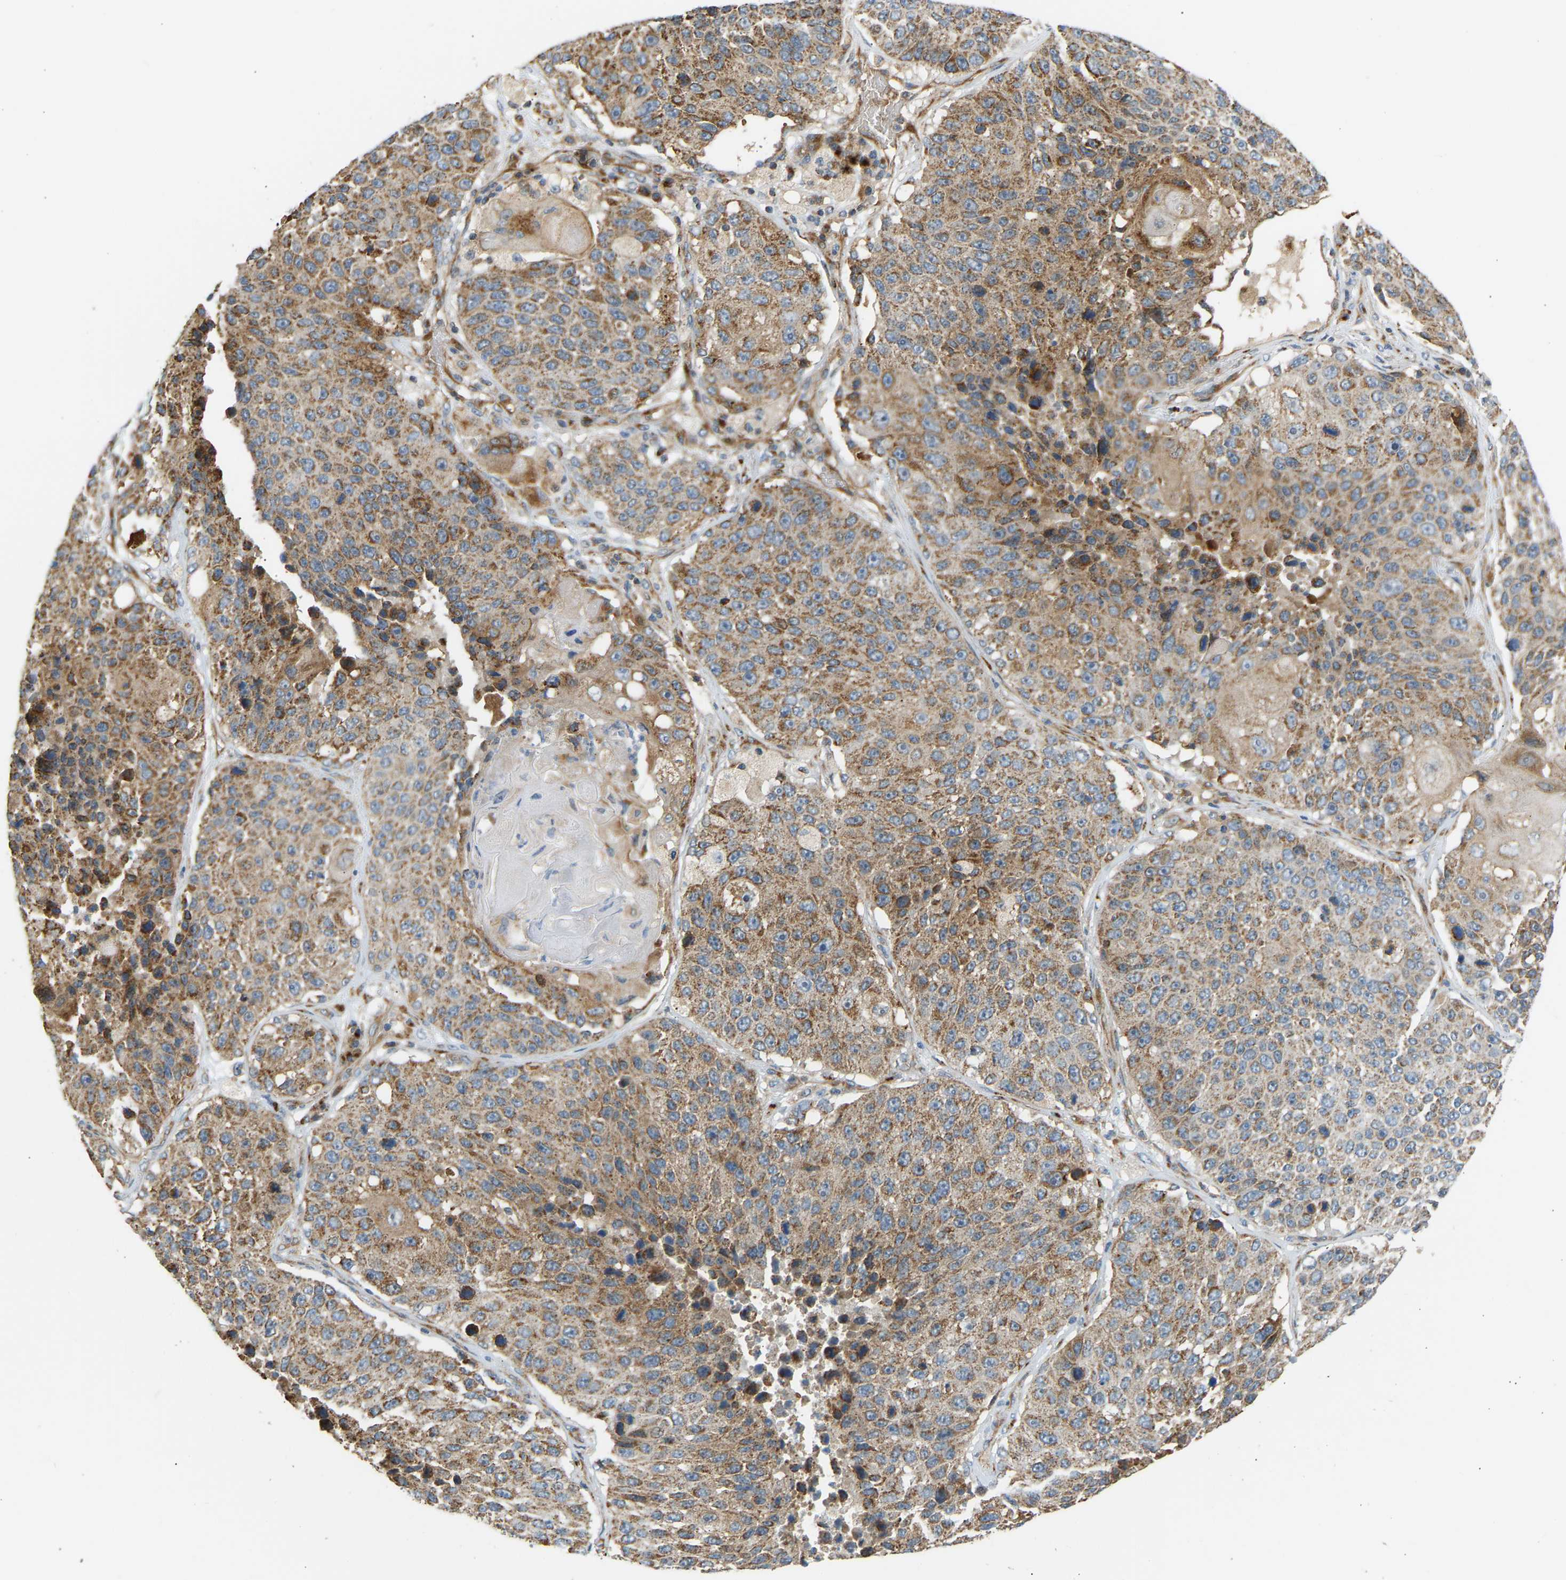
{"staining": {"intensity": "moderate", "quantity": ">75%", "location": "cytoplasmic/membranous"}, "tissue": "lung cancer", "cell_type": "Tumor cells", "image_type": "cancer", "snomed": [{"axis": "morphology", "description": "Squamous cell carcinoma, NOS"}, {"axis": "topography", "description": "Lung"}], "caption": "Protein expression analysis of squamous cell carcinoma (lung) reveals moderate cytoplasmic/membranous expression in approximately >75% of tumor cells.", "gene": "YIPF2", "patient": {"sex": "male", "age": 61}}